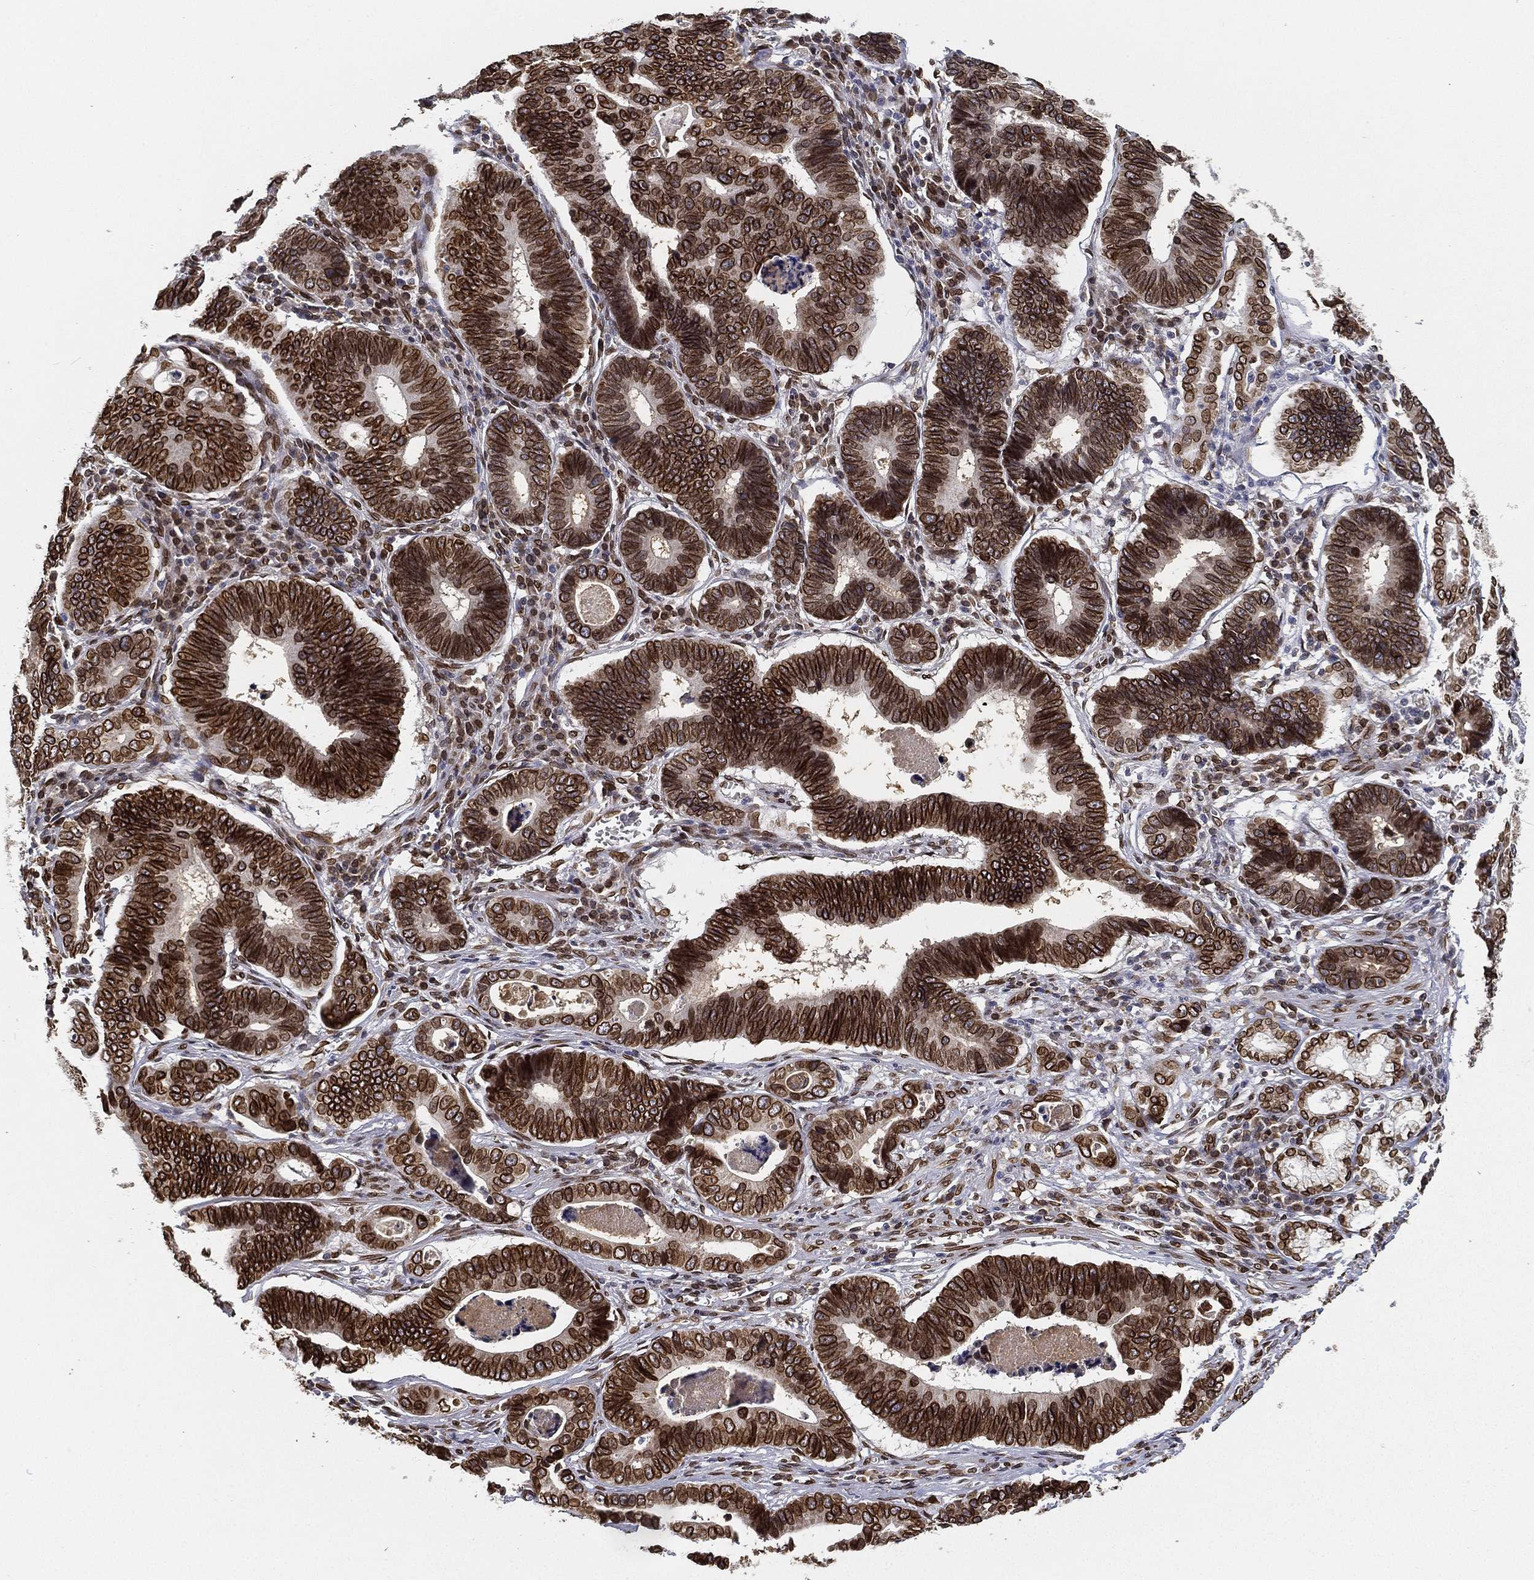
{"staining": {"intensity": "strong", "quantity": ">75%", "location": "cytoplasmic/membranous,nuclear"}, "tissue": "stomach cancer", "cell_type": "Tumor cells", "image_type": "cancer", "snomed": [{"axis": "morphology", "description": "Adenocarcinoma, NOS"}, {"axis": "topography", "description": "Stomach"}], "caption": "The histopathology image shows immunohistochemical staining of adenocarcinoma (stomach). There is strong cytoplasmic/membranous and nuclear staining is appreciated in approximately >75% of tumor cells. The protein is shown in brown color, while the nuclei are stained blue.", "gene": "PALB2", "patient": {"sex": "male", "age": 84}}